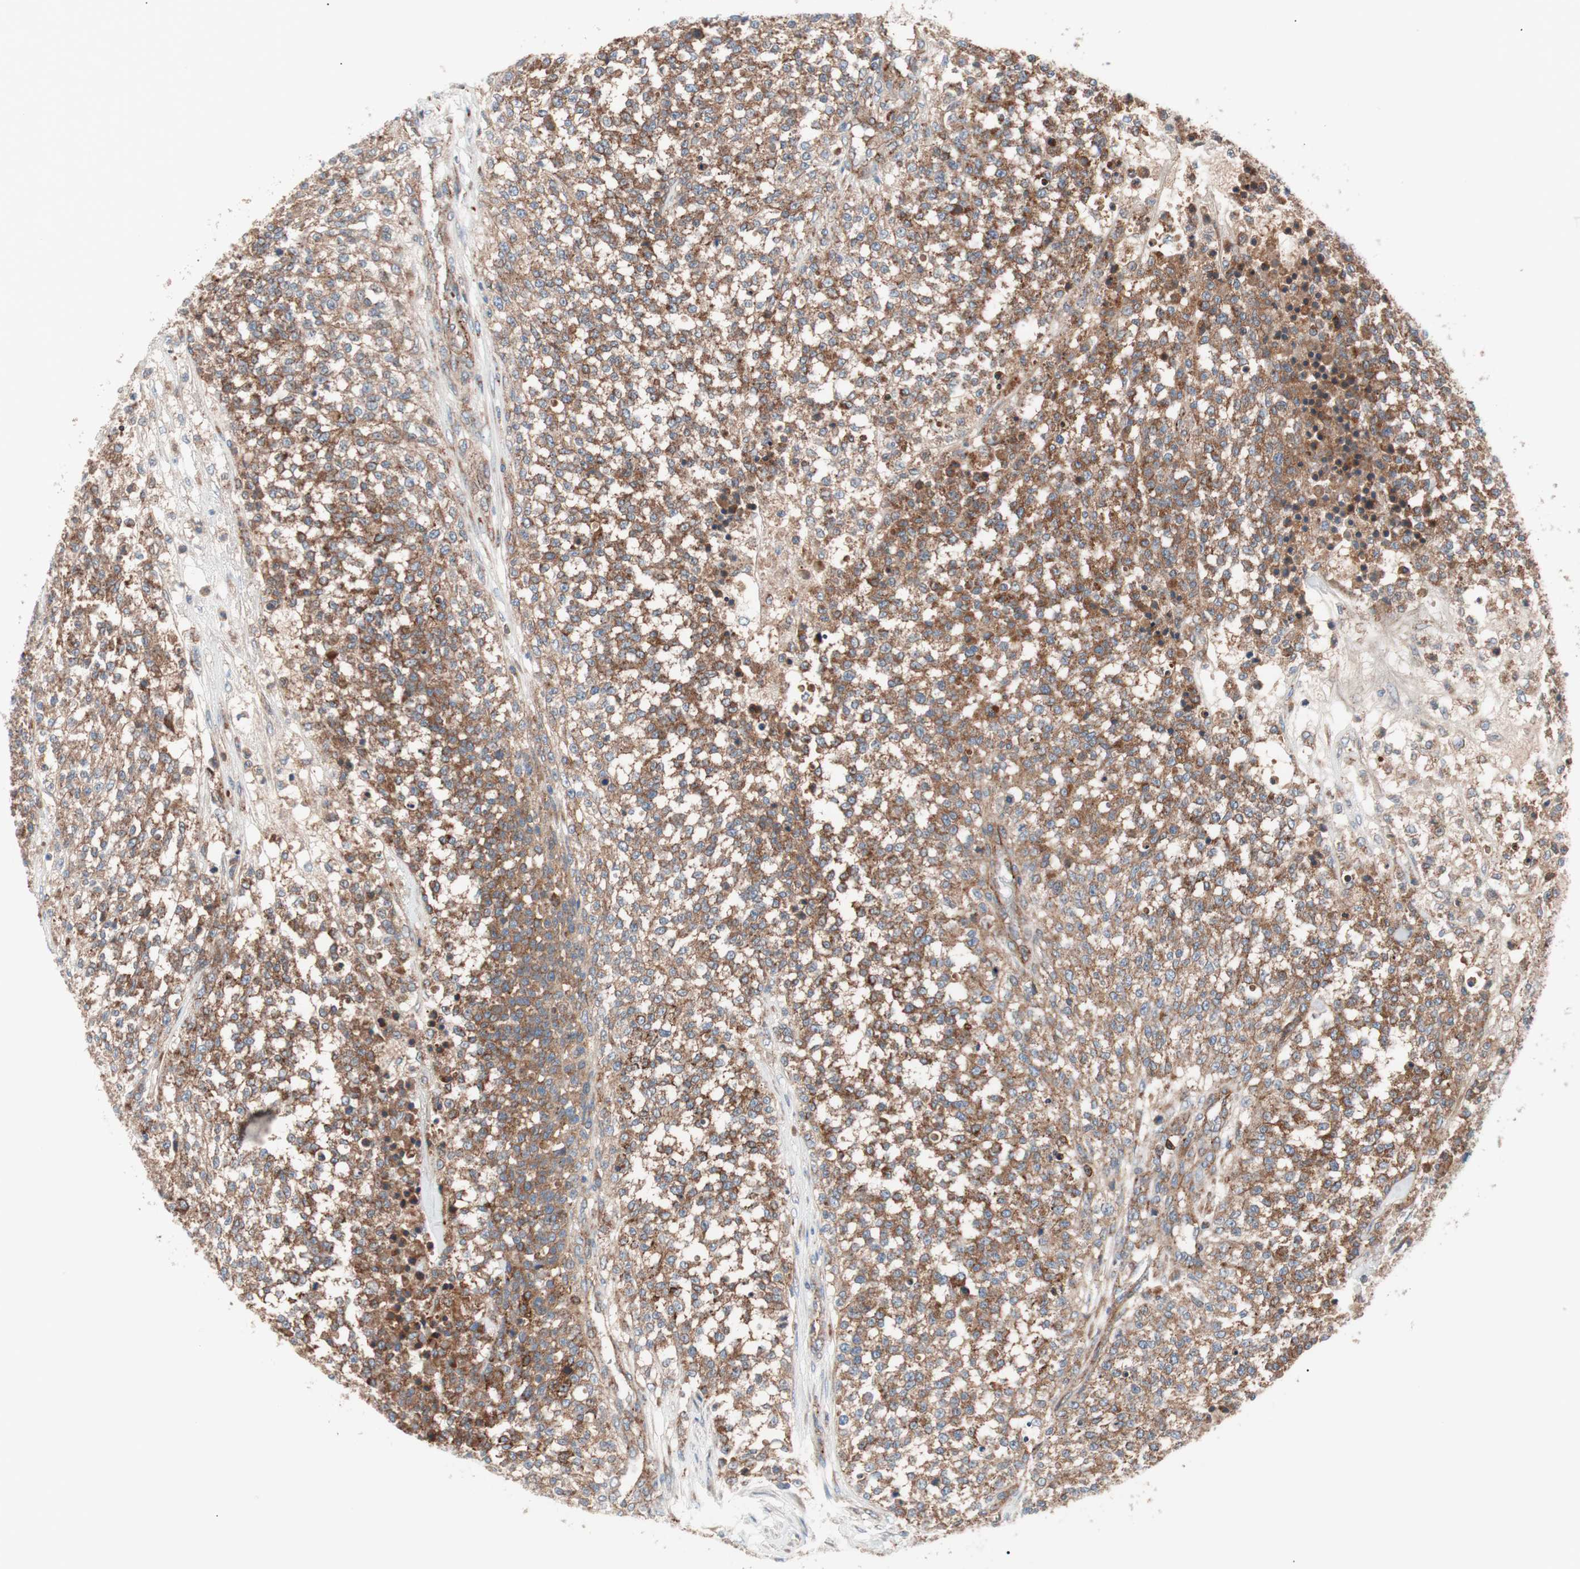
{"staining": {"intensity": "strong", "quantity": ">75%", "location": "cytoplasmic/membranous"}, "tissue": "testis cancer", "cell_type": "Tumor cells", "image_type": "cancer", "snomed": [{"axis": "morphology", "description": "Seminoma, NOS"}, {"axis": "topography", "description": "Testis"}], "caption": "Tumor cells demonstrate high levels of strong cytoplasmic/membranous expression in approximately >75% of cells in human testis cancer (seminoma). Ihc stains the protein of interest in brown and the nuclei are stained blue.", "gene": "FLOT2", "patient": {"sex": "male", "age": 59}}